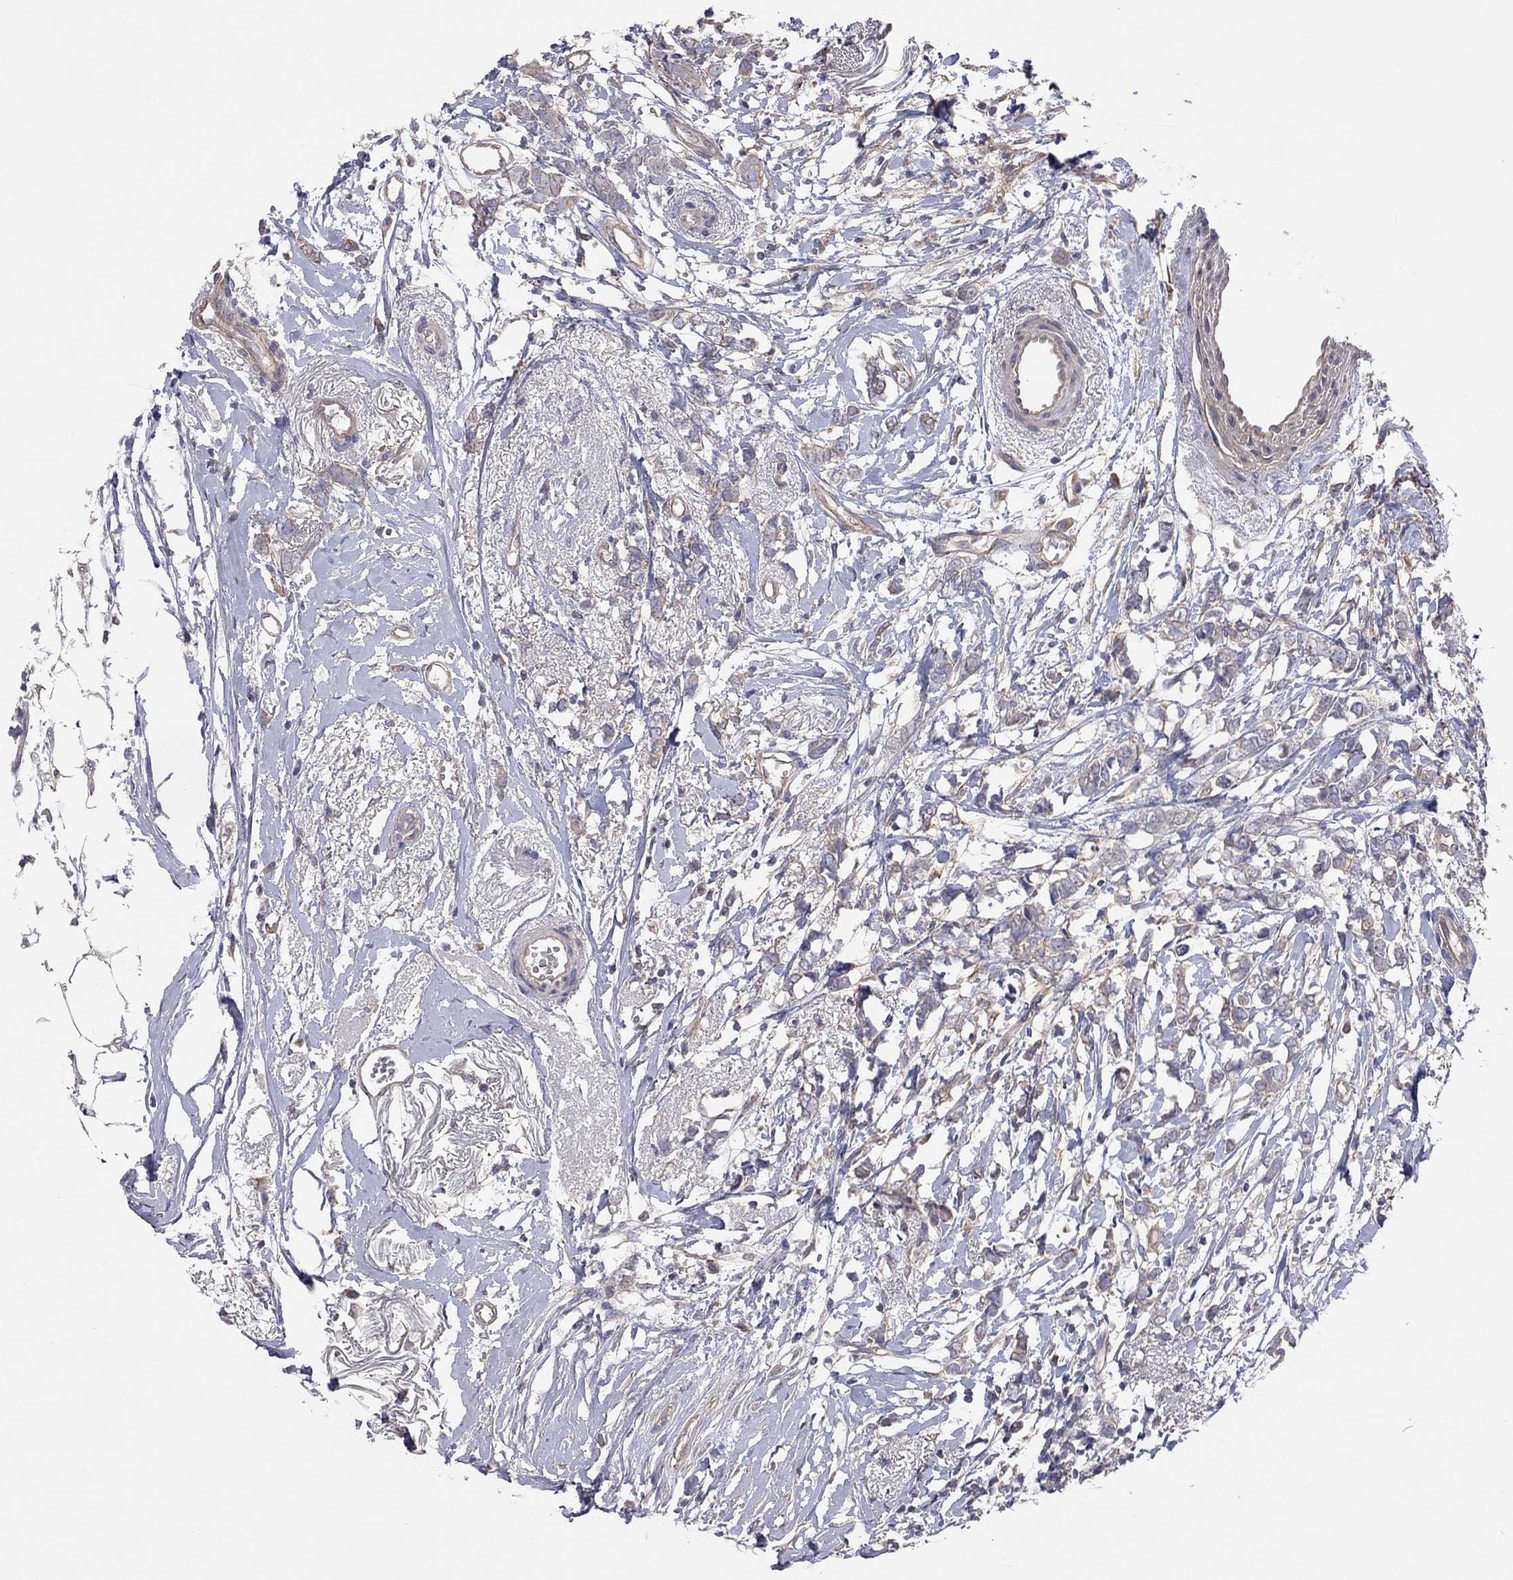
{"staining": {"intensity": "weak", "quantity": "25%-75%", "location": "cytoplasmic/membranous"}, "tissue": "breast cancer", "cell_type": "Tumor cells", "image_type": "cancer", "snomed": [{"axis": "morphology", "description": "Duct carcinoma"}, {"axis": "topography", "description": "Breast"}], "caption": "Human breast cancer stained with a protein marker reveals weak staining in tumor cells.", "gene": "KCNB1", "patient": {"sex": "female", "age": 40}}